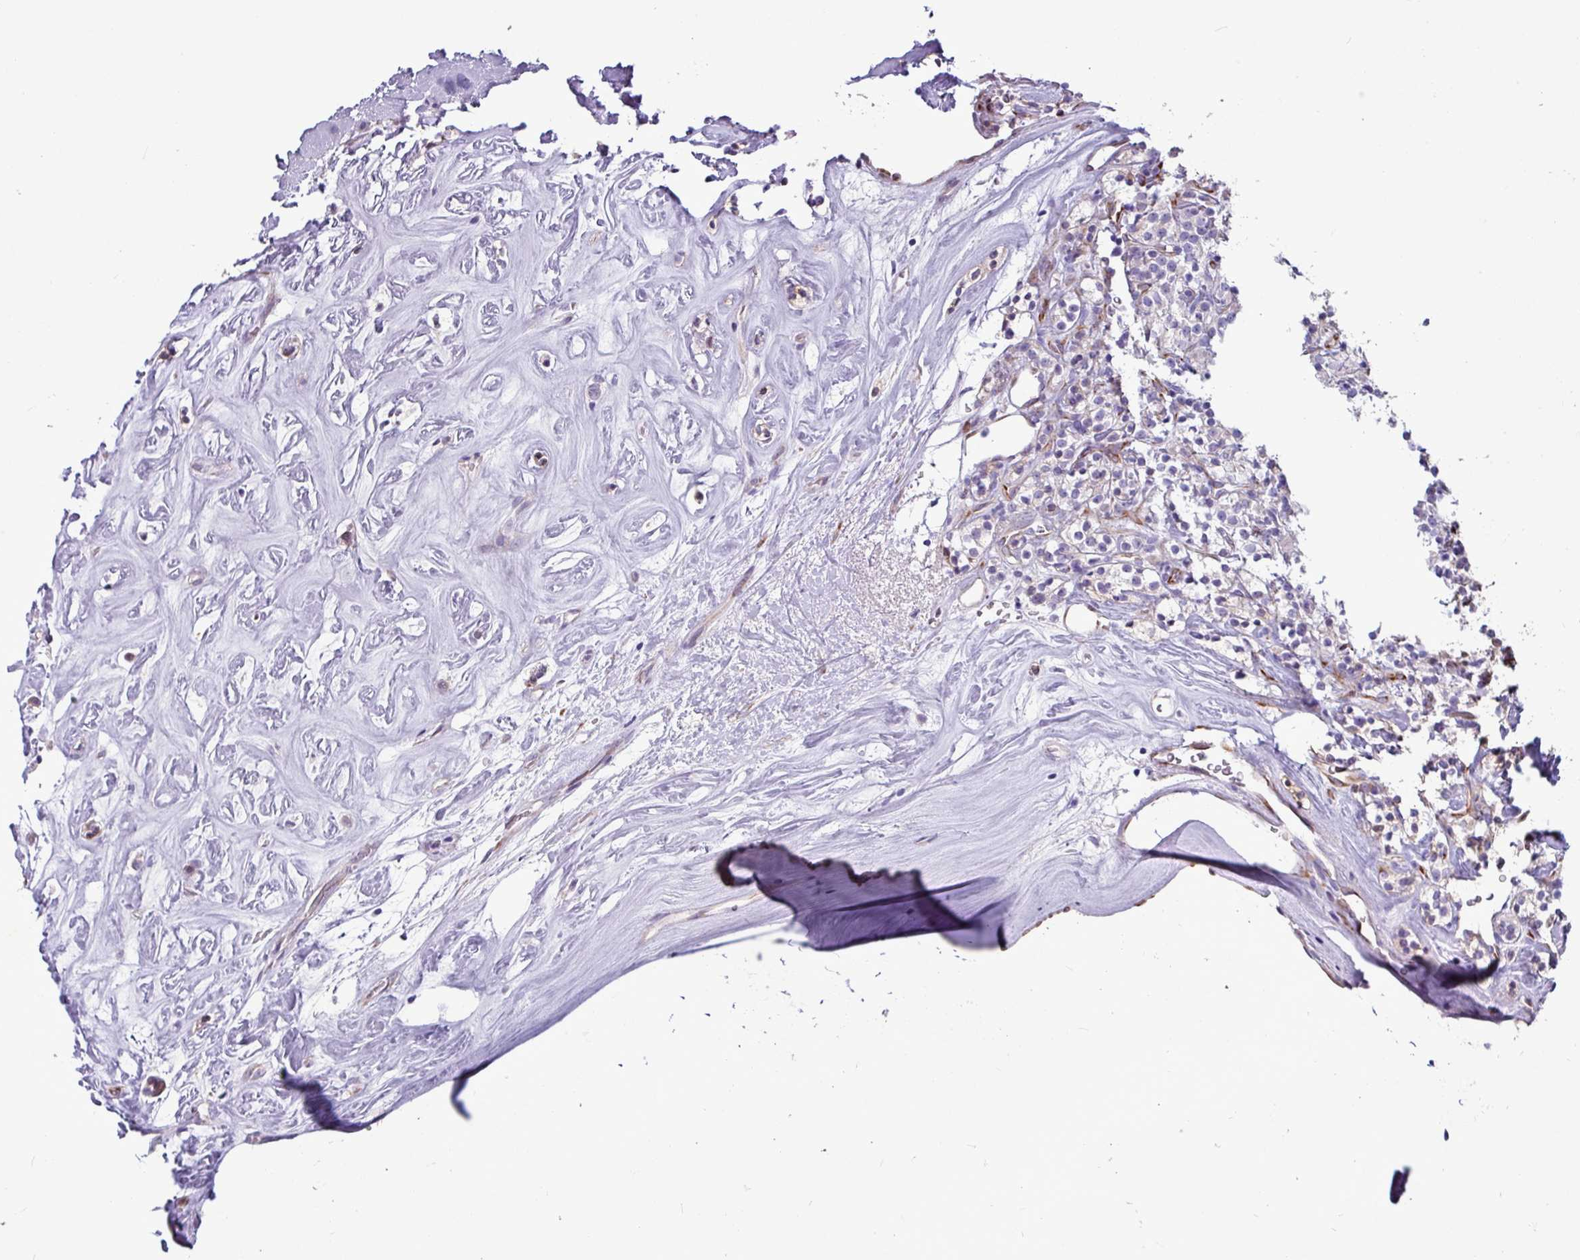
{"staining": {"intensity": "negative", "quantity": "none", "location": "none"}, "tissue": "renal cancer", "cell_type": "Tumor cells", "image_type": "cancer", "snomed": [{"axis": "morphology", "description": "Adenocarcinoma, NOS"}, {"axis": "topography", "description": "Kidney"}], "caption": "This photomicrograph is of renal cancer stained with immunohistochemistry (IHC) to label a protein in brown with the nuclei are counter-stained blue. There is no staining in tumor cells.", "gene": "PPP1R35", "patient": {"sex": "male", "age": 77}}